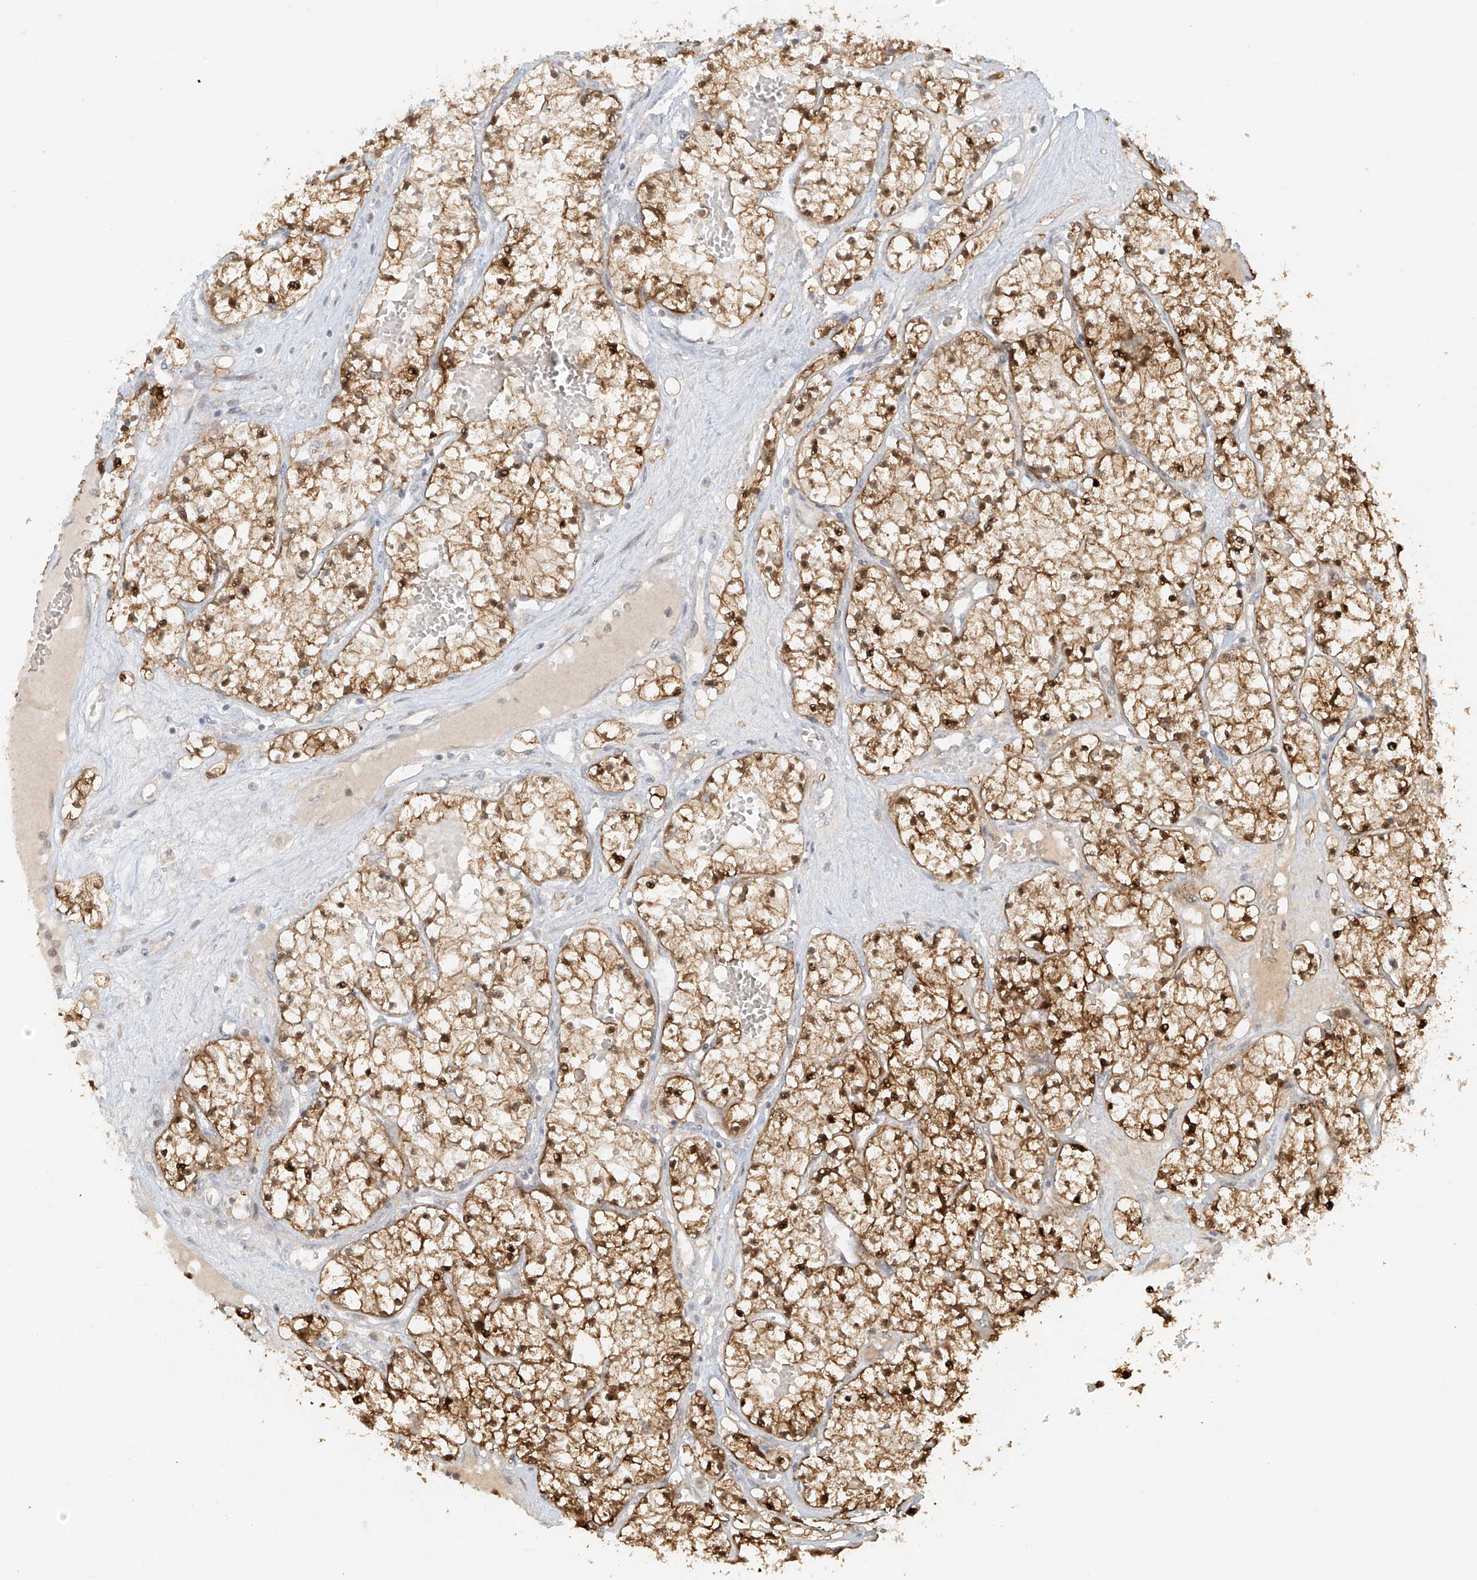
{"staining": {"intensity": "strong", "quantity": ">75%", "location": "cytoplasmic/membranous,nuclear"}, "tissue": "renal cancer", "cell_type": "Tumor cells", "image_type": "cancer", "snomed": [{"axis": "morphology", "description": "Normal tissue, NOS"}, {"axis": "morphology", "description": "Adenocarcinoma, NOS"}, {"axis": "topography", "description": "Kidney"}], "caption": "This is a micrograph of immunohistochemistry (IHC) staining of adenocarcinoma (renal), which shows strong staining in the cytoplasmic/membranous and nuclear of tumor cells.", "gene": "MIPEP", "patient": {"sex": "male", "age": 68}}